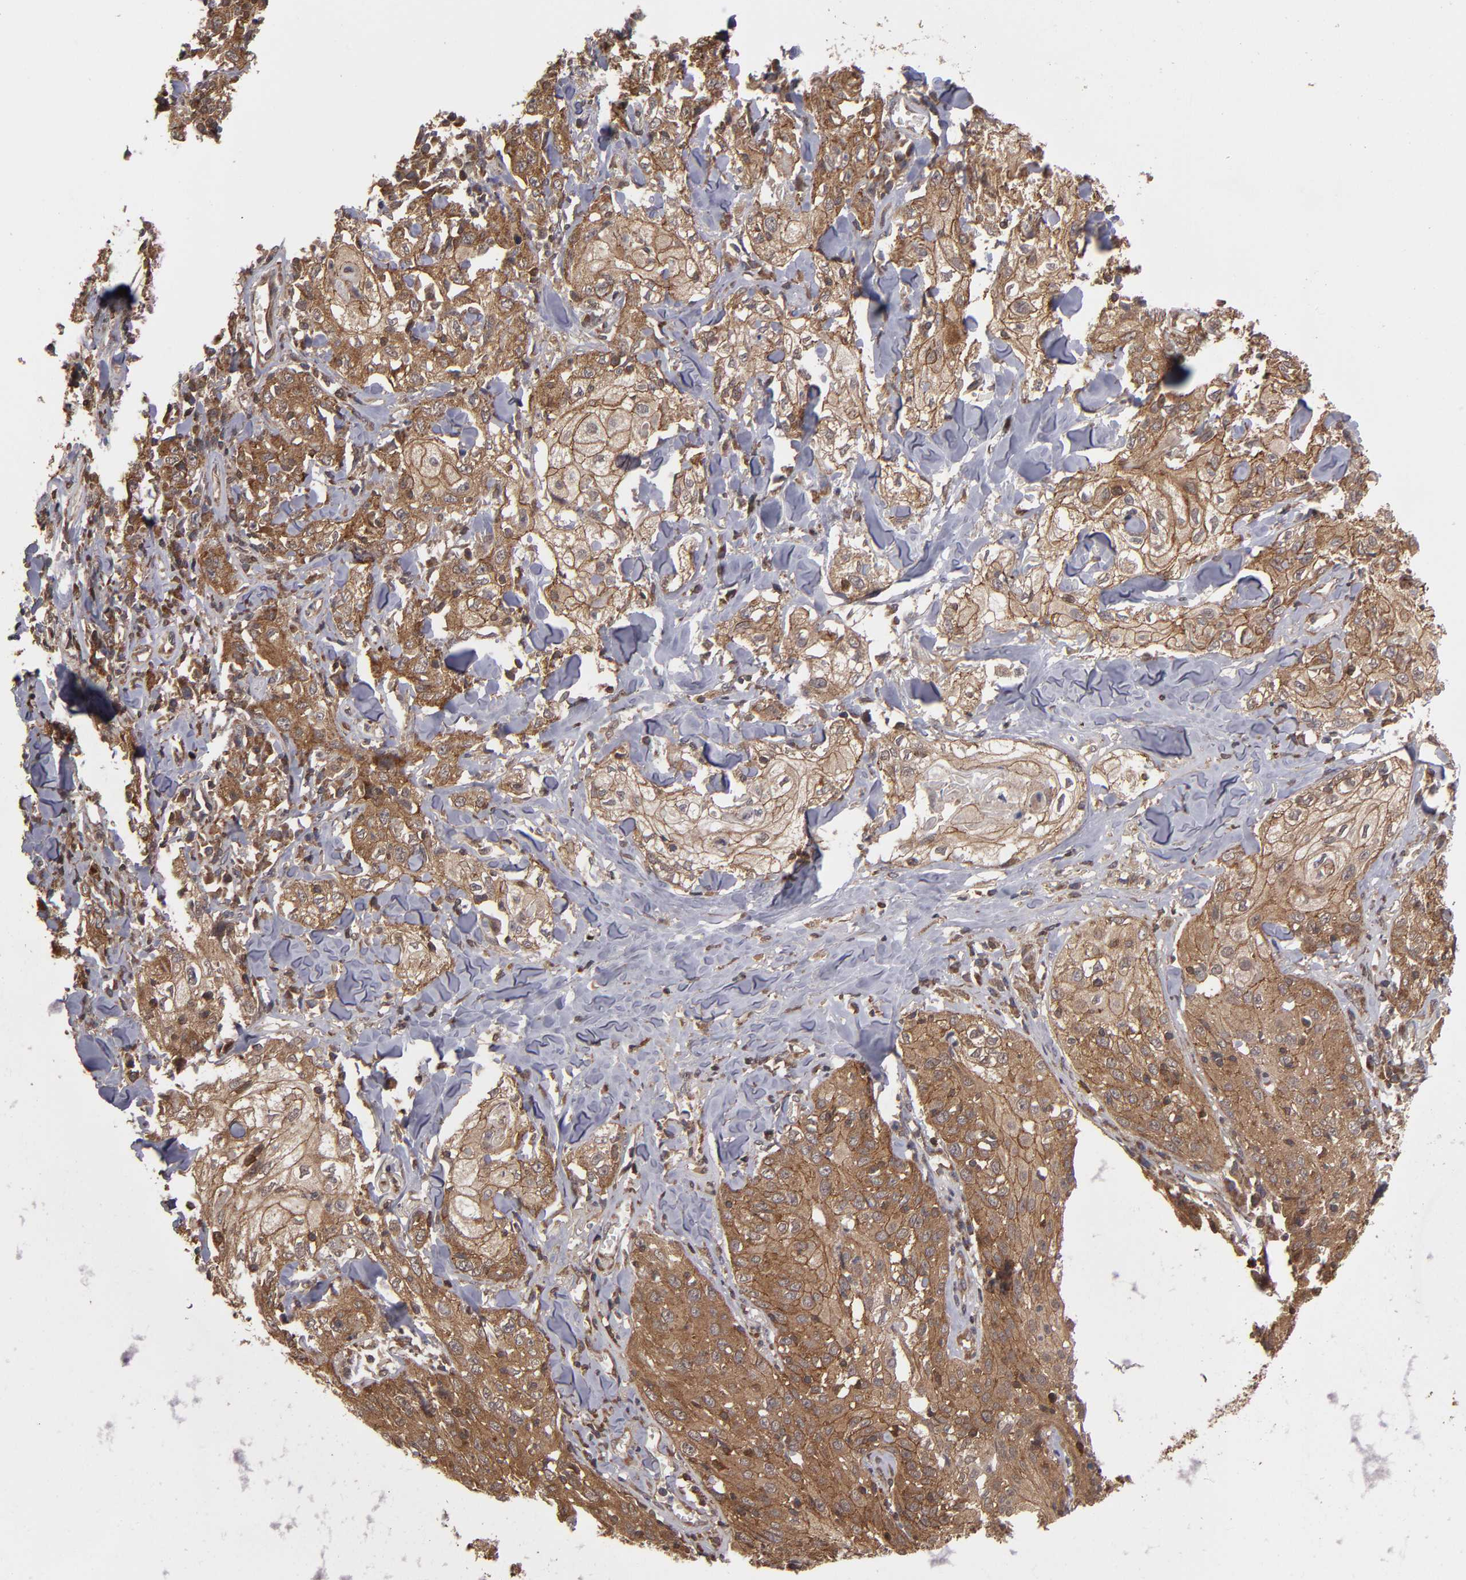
{"staining": {"intensity": "weak", "quantity": ">75%", "location": "cytoplasmic/membranous"}, "tissue": "skin cancer", "cell_type": "Tumor cells", "image_type": "cancer", "snomed": [{"axis": "morphology", "description": "Squamous cell carcinoma, NOS"}, {"axis": "topography", "description": "Skin"}], "caption": "A high-resolution micrograph shows immunohistochemistry (IHC) staining of skin cancer (squamous cell carcinoma), which exhibits weak cytoplasmic/membranous staining in approximately >75% of tumor cells. (DAB (3,3'-diaminobenzidine) IHC with brightfield microscopy, high magnification).", "gene": "RPS6KA6", "patient": {"sex": "male", "age": 65}}